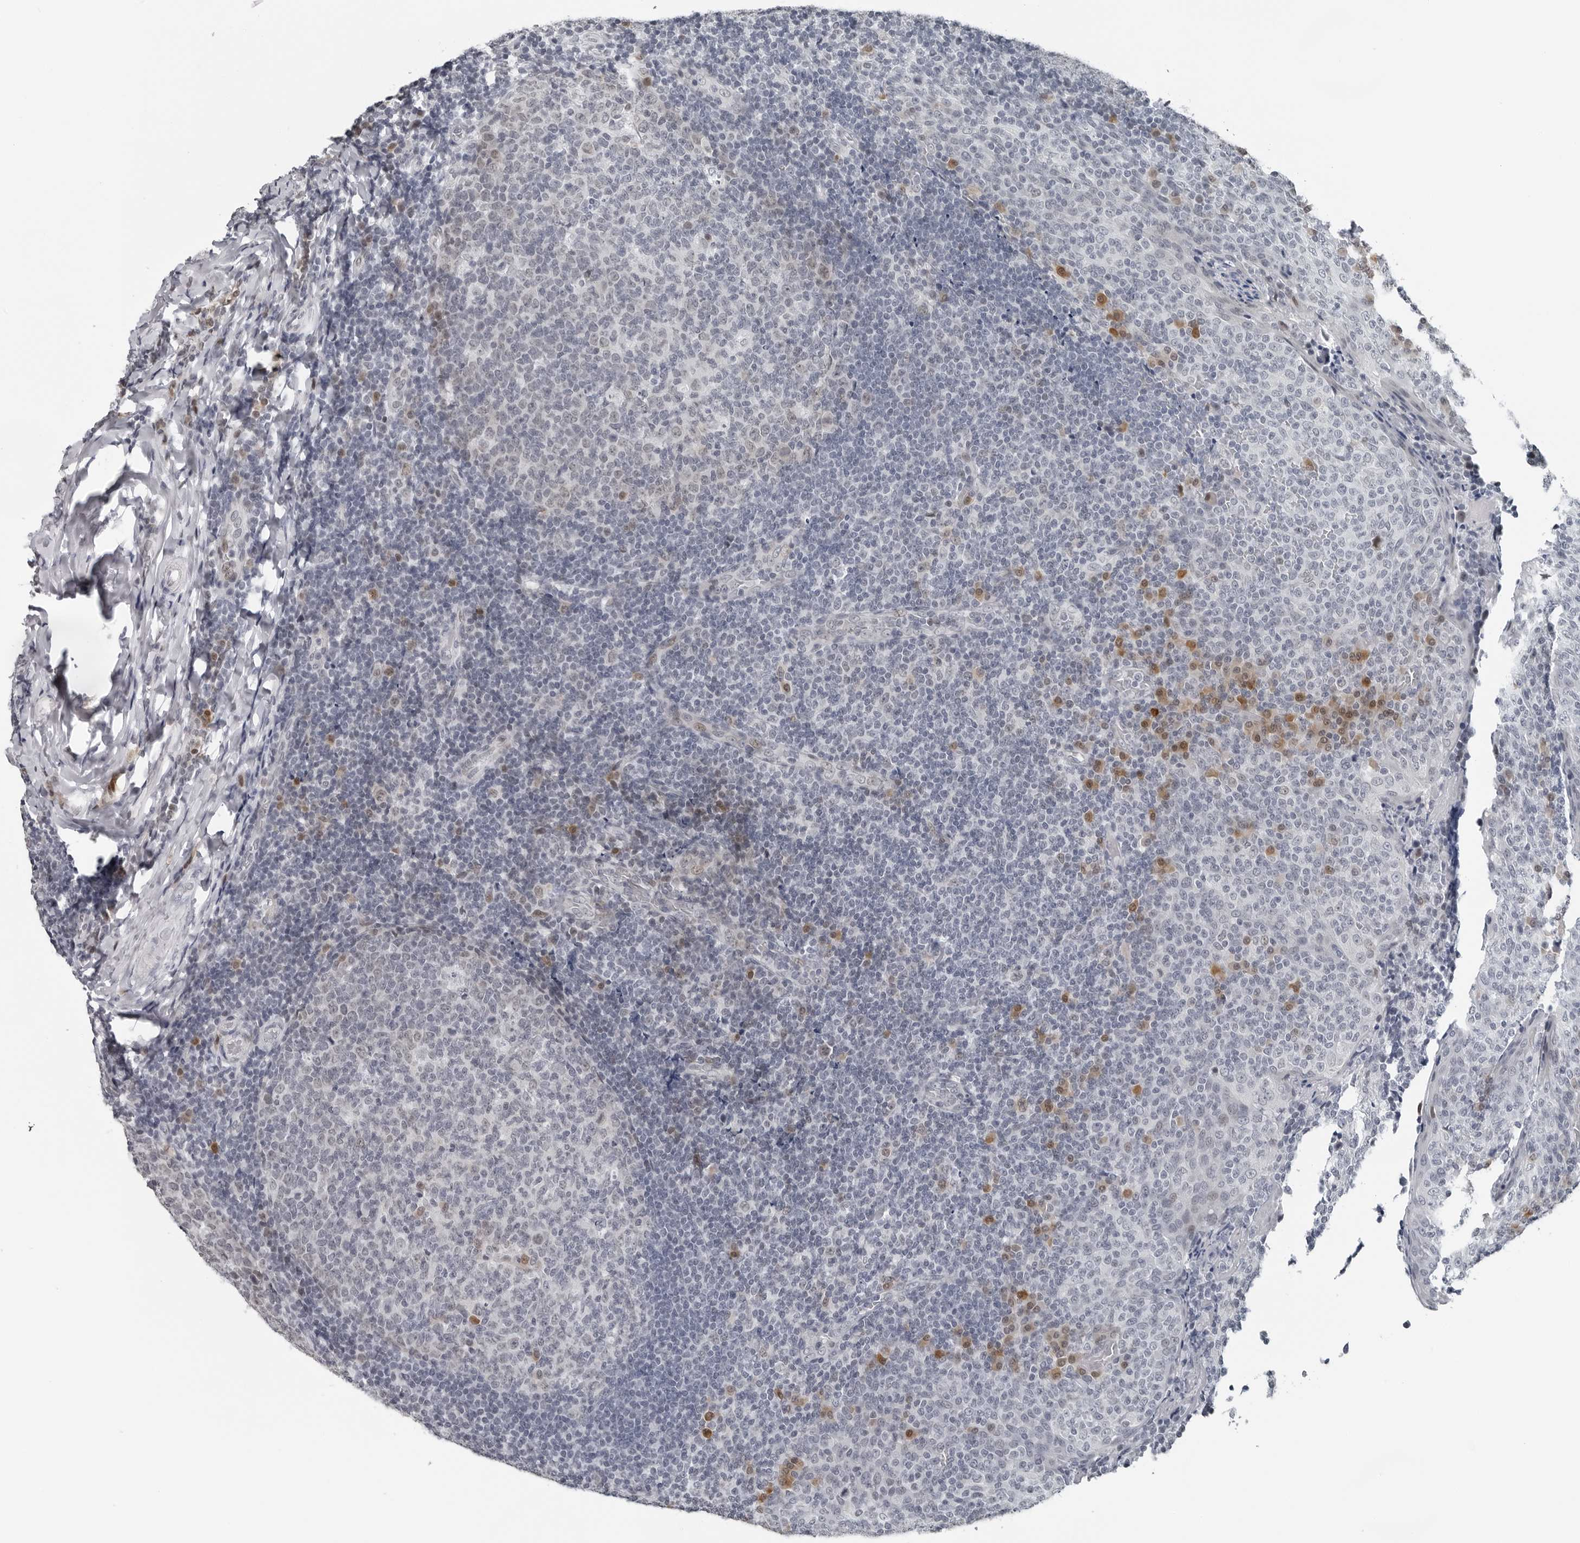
{"staining": {"intensity": "negative", "quantity": "none", "location": "none"}, "tissue": "tonsil", "cell_type": "Germinal center cells", "image_type": "normal", "snomed": [{"axis": "morphology", "description": "Normal tissue, NOS"}, {"axis": "topography", "description": "Tonsil"}], "caption": "High magnification brightfield microscopy of unremarkable tonsil stained with DAB (brown) and counterstained with hematoxylin (blue): germinal center cells show no significant positivity.", "gene": "PPP1R42", "patient": {"sex": "female", "age": 19}}